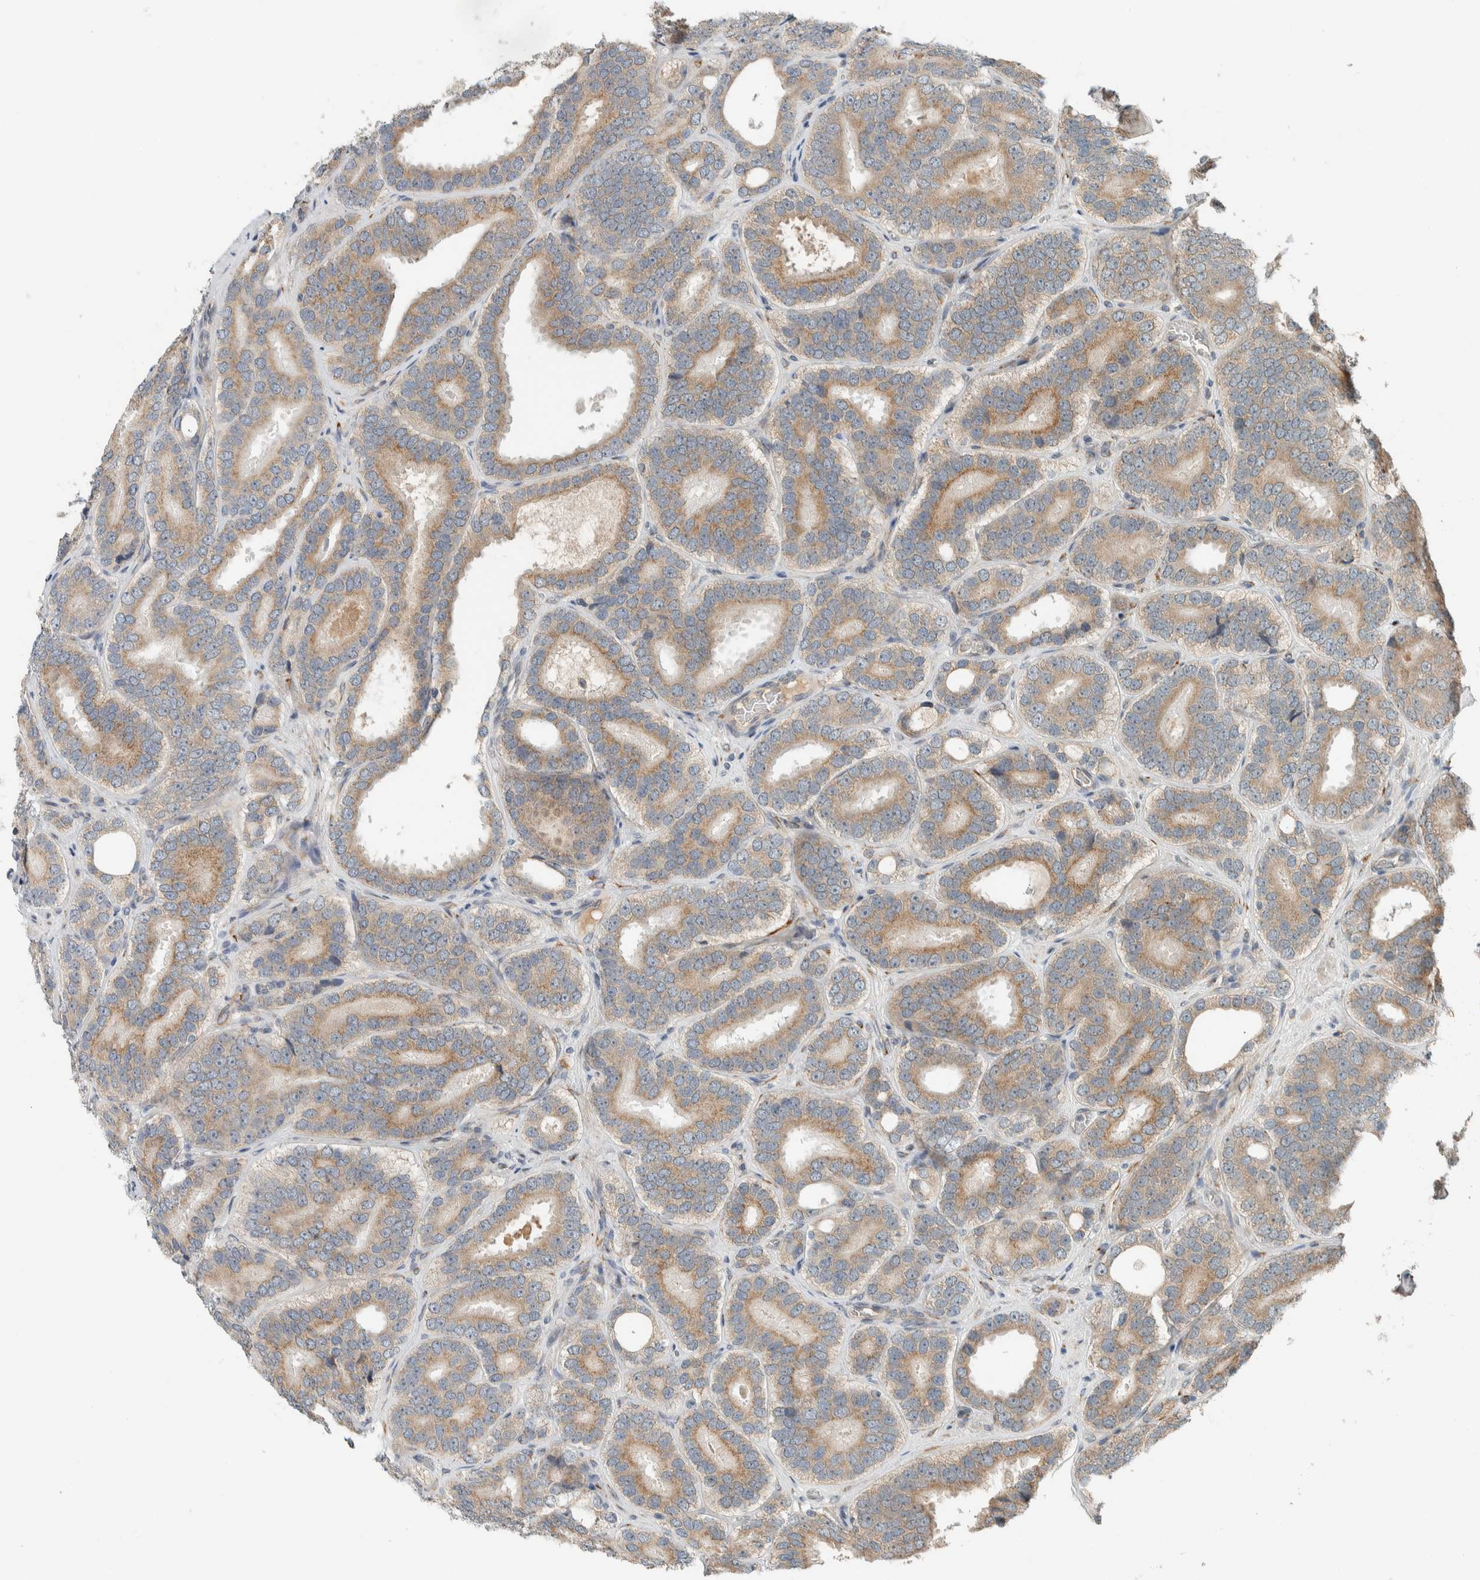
{"staining": {"intensity": "weak", "quantity": ">75%", "location": "cytoplasmic/membranous"}, "tissue": "prostate cancer", "cell_type": "Tumor cells", "image_type": "cancer", "snomed": [{"axis": "morphology", "description": "Adenocarcinoma, High grade"}, {"axis": "topography", "description": "Prostate"}], "caption": "The histopathology image demonstrates staining of prostate cancer (high-grade adenocarcinoma), revealing weak cytoplasmic/membranous protein staining (brown color) within tumor cells.", "gene": "CTBP2", "patient": {"sex": "male", "age": 56}}